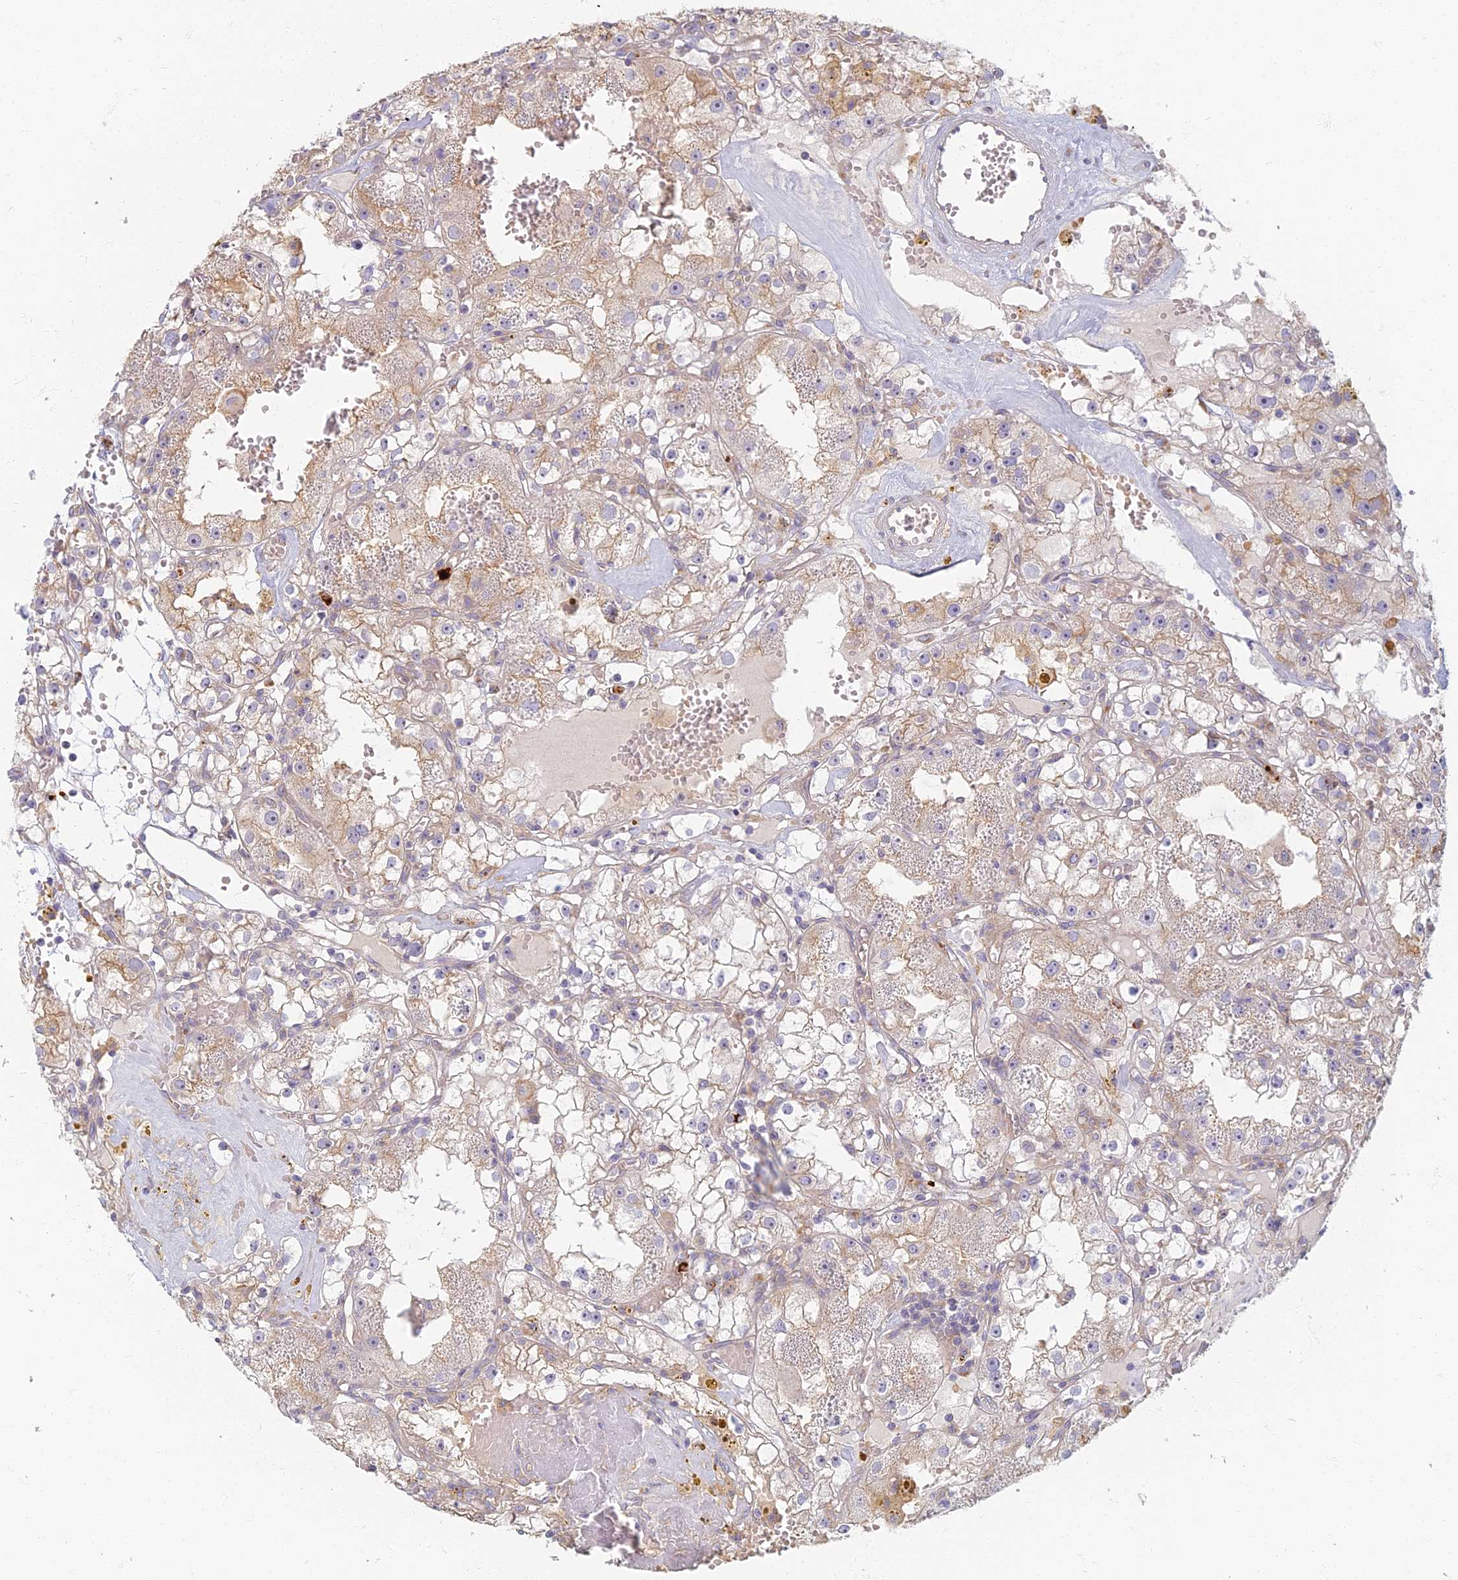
{"staining": {"intensity": "weak", "quantity": "<25%", "location": "cytoplasmic/membranous"}, "tissue": "renal cancer", "cell_type": "Tumor cells", "image_type": "cancer", "snomed": [{"axis": "morphology", "description": "Adenocarcinoma, NOS"}, {"axis": "topography", "description": "Kidney"}], "caption": "This is a photomicrograph of immunohistochemistry (IHC) staining of renal adenocarcinoma, which shows no staining in tumor cells. (DAB immunohistochemistry with hematoxylin counter stain).", "gene": "PROX2", "patient": {"sex": "male", "age": 56}}